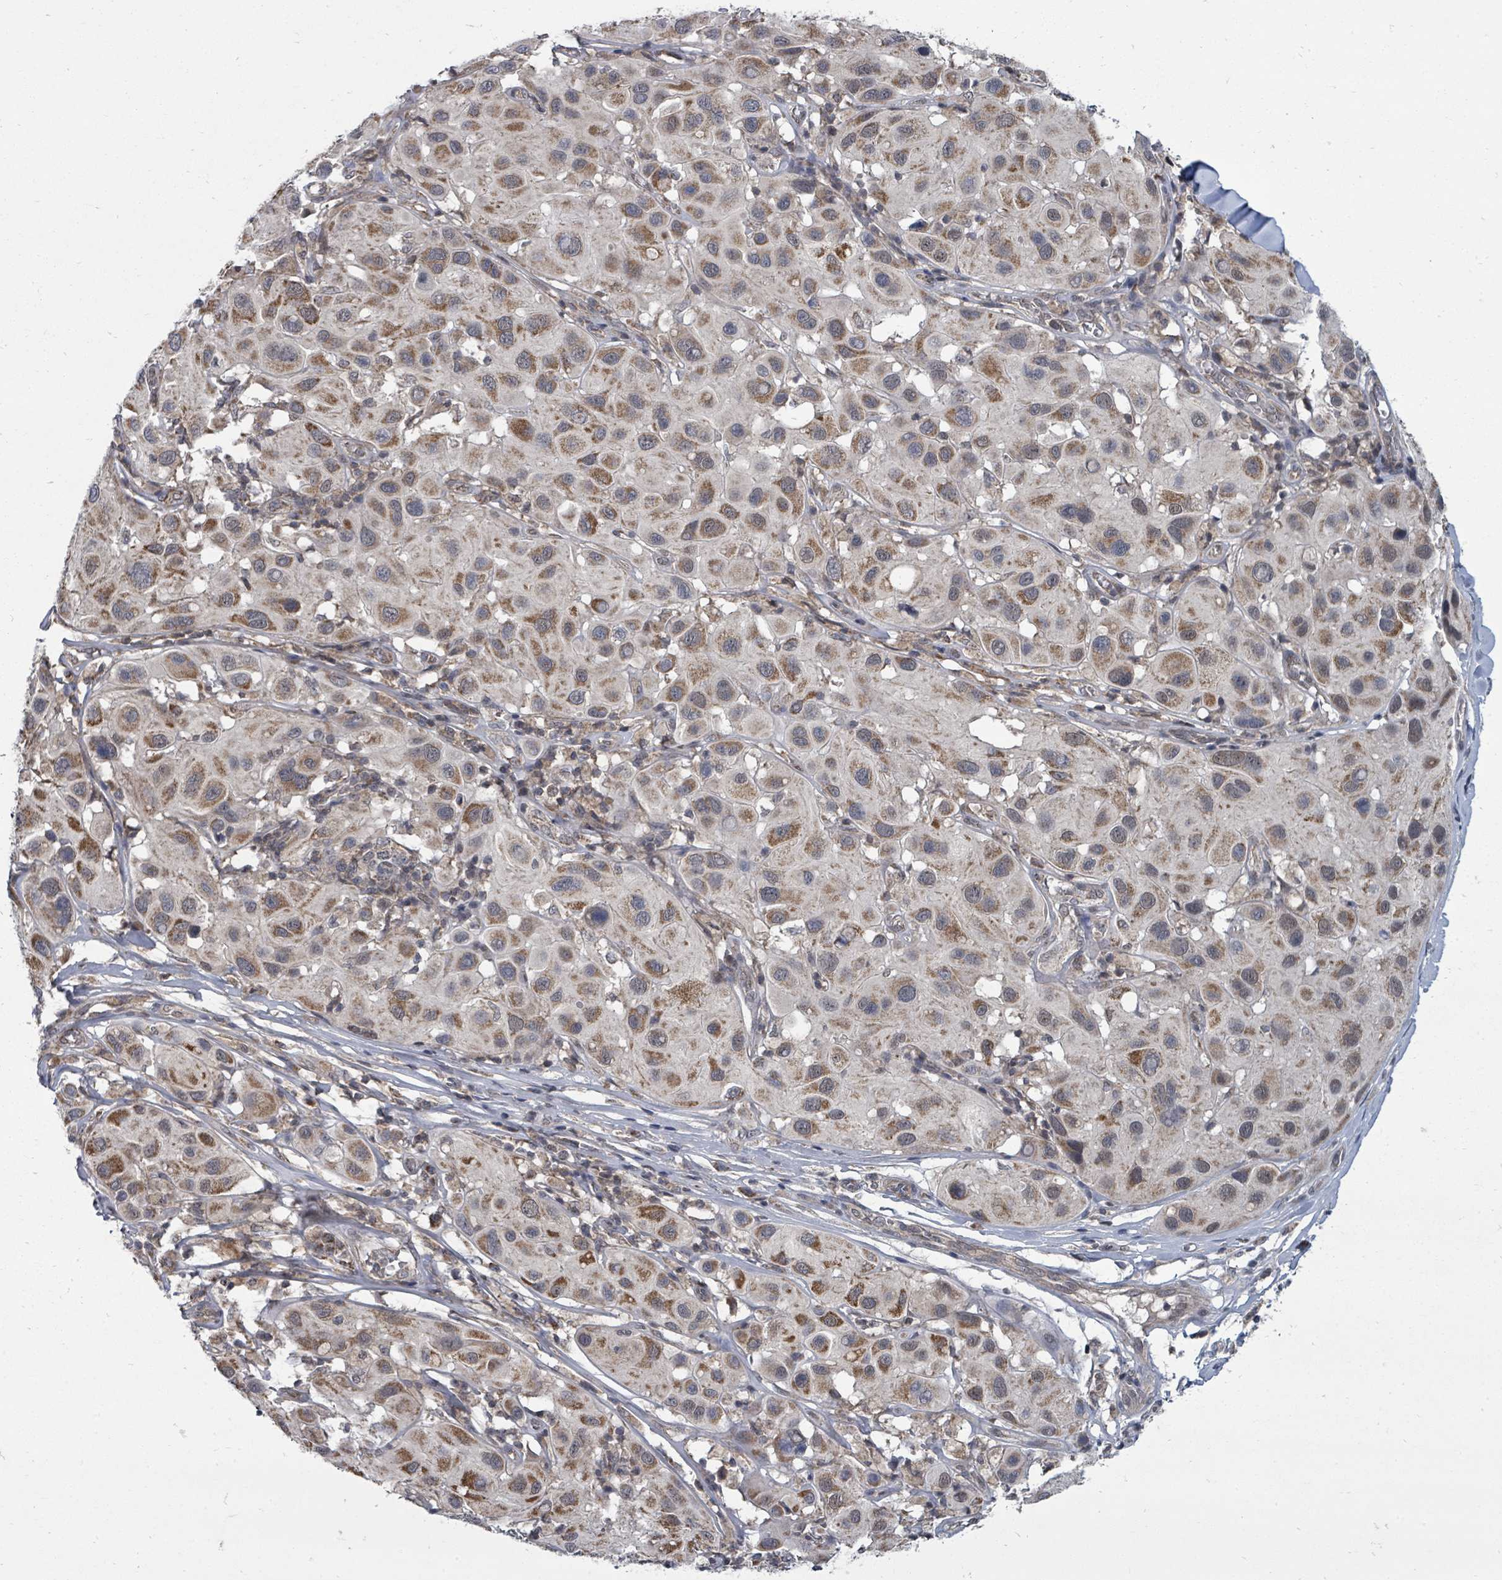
{"staining": {"intensity": "moderate", "quantity": ">75%", "location": "cytoplasmic/membranous"}, "tissue": "melanoma", "cell_type": "Tumor cells", "image_type": "cancer", "snomed": [{"axis": "morphology", "description": "Malignant melanoma, Metastatic site"}, {"axis": "topography", "description": "Skin"}], "caption": "Protein staining of malignant melanoma (metastatic site) tissue exhibits moderate cytoplasmic/membranous positivity in about >75% of tumor cells. (DAB (3,3'-diaminobenzidine) IHC, brown staining for protein, blue staining for nuclei).", "gene": "MAGOHB", "patient": {"sex": "male", "age": 41}}